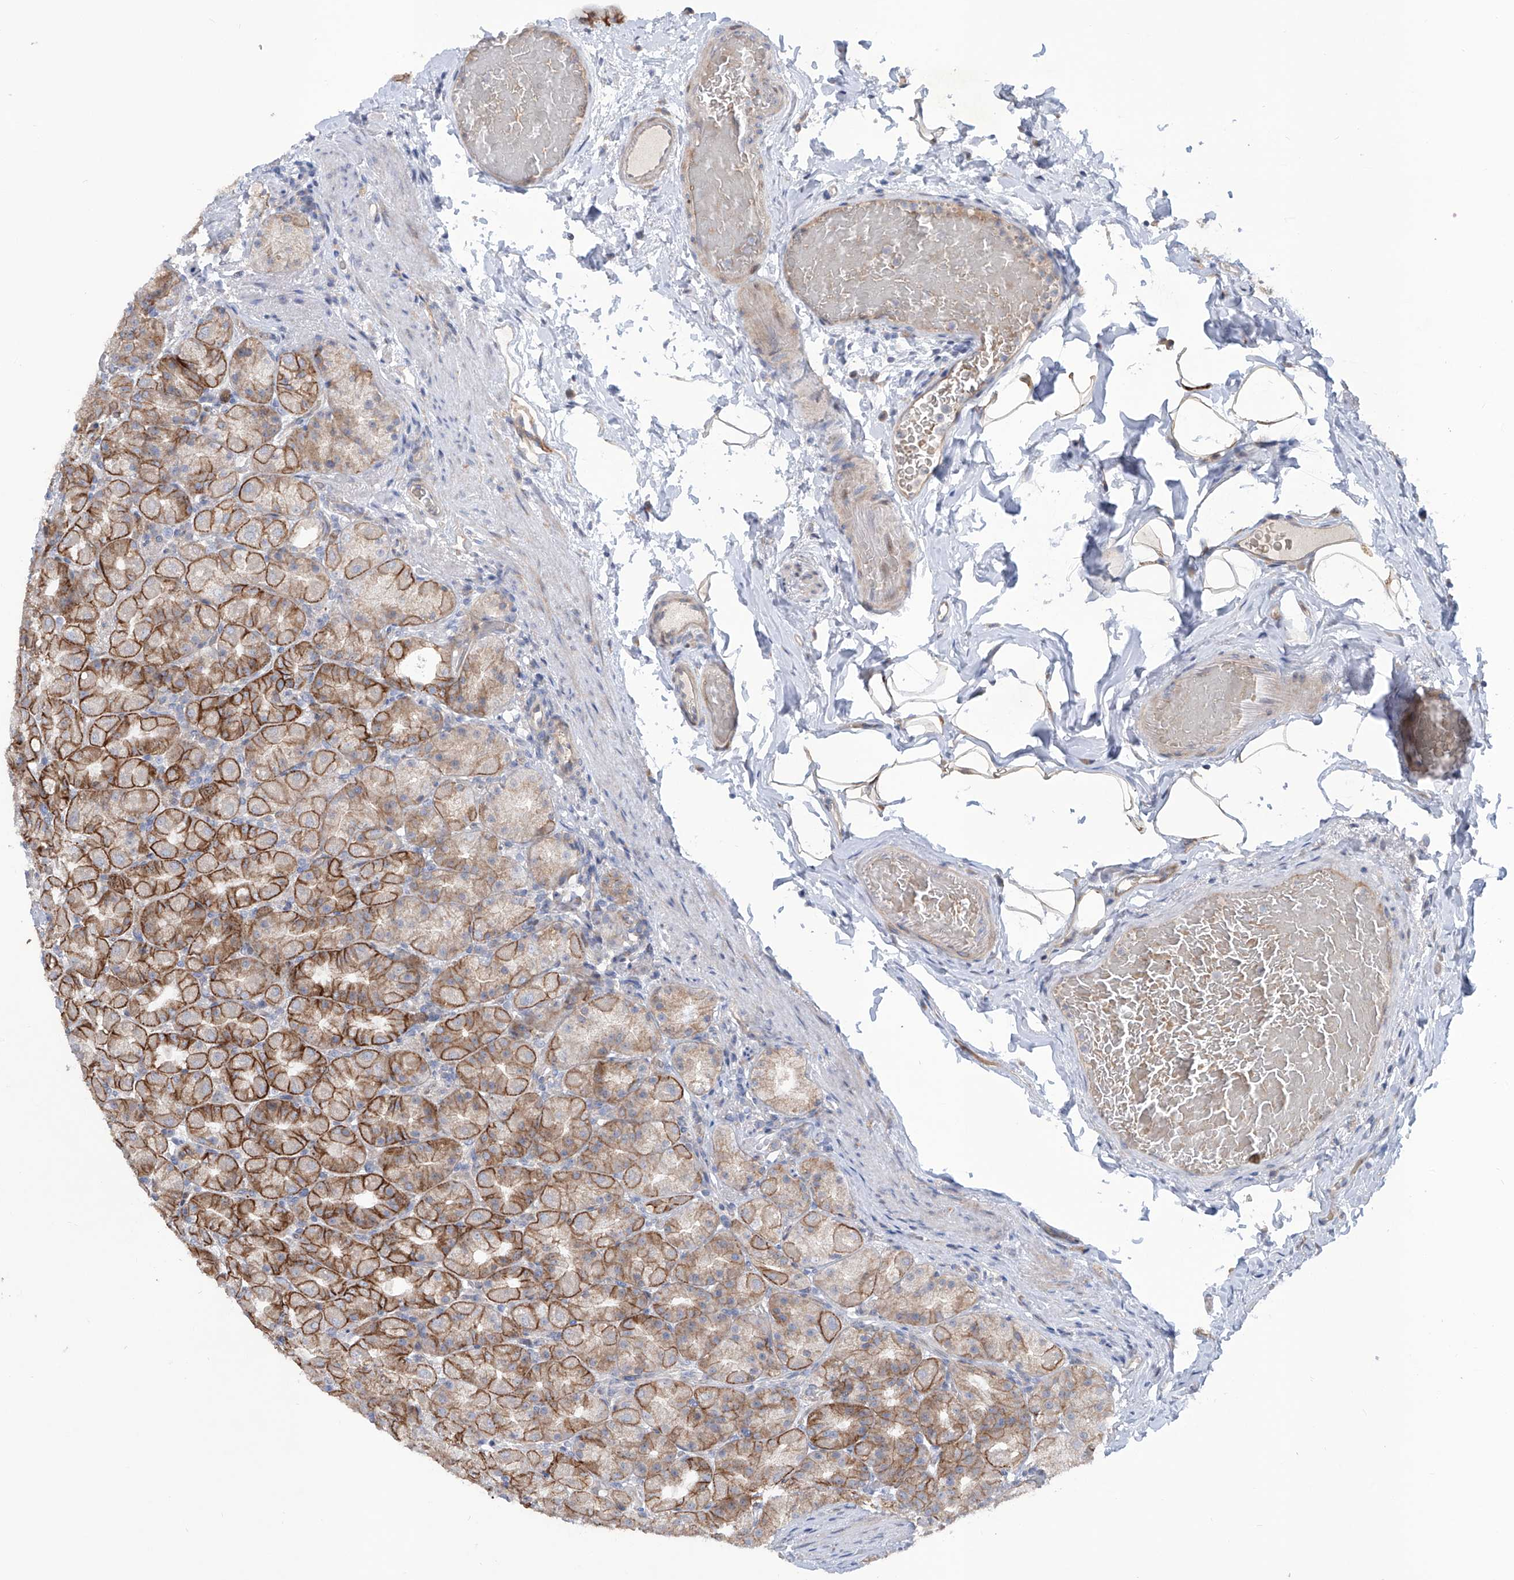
{"staining": {"intensity": "strong", "quantity": "25%-75%", "location": "cytoplasmic/membranous"}, "tissue": "stomach", "cell_type": "Glandular cells", "image_type": "normal", "snomed": [{"axis": "morphology", "description": "Normal tissue, NOS"}, {"axis": "topography", "description": "Stomach, upper"}], "caption": "The image demonstrates immunohistochemical staining of normal stomach. There is strong cytoplasmic/membranous staining is seen in approximately 25%-75% of glandular cells.", "gene": "LRRC1", "patient": {"sex": "male", "age": 68}}